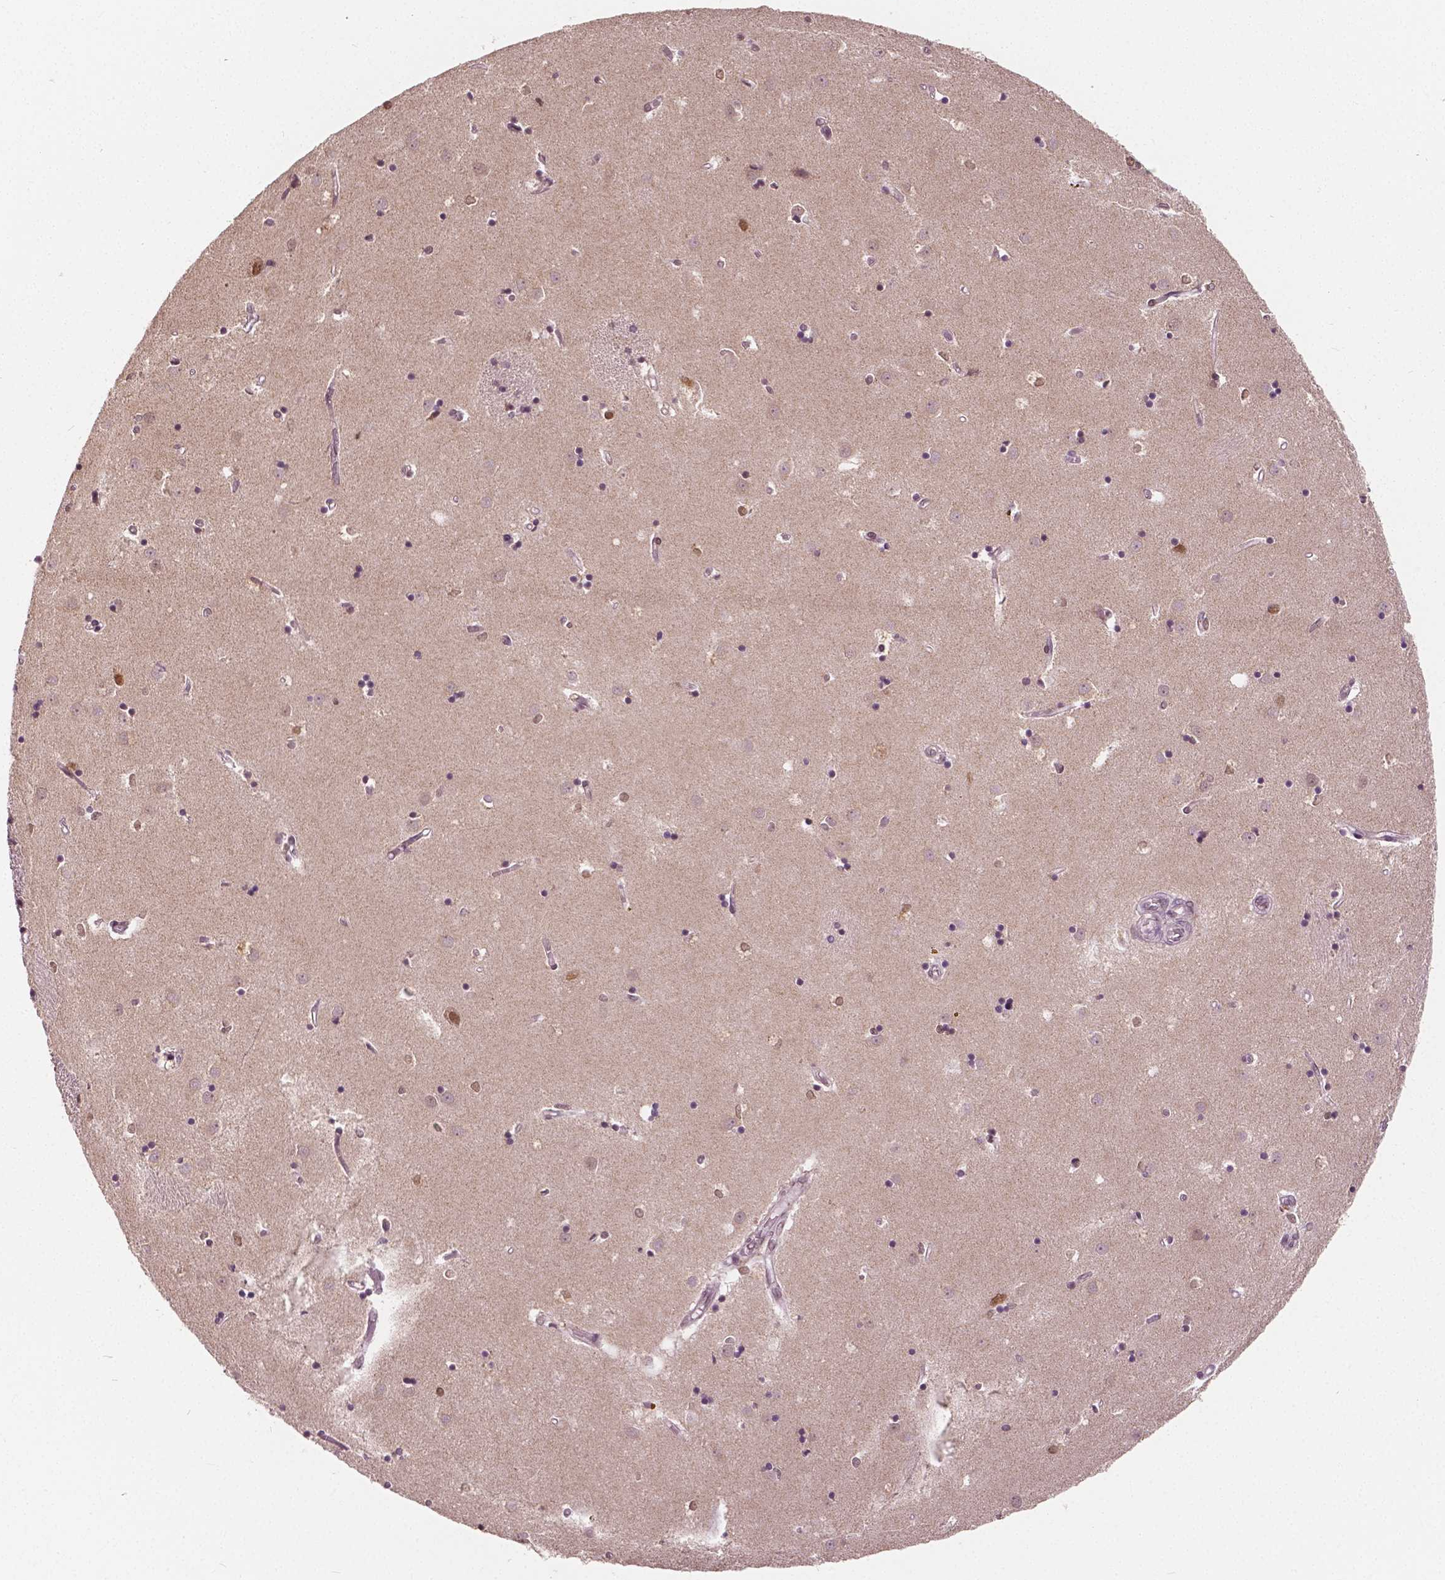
{"staining": {"intensity": "negative", "quantity": "none", "location": "none"}, "tissue": "caudate", "cell_type": "Glial cells", "image_type": "normal", "snomed": [{"axis": "morphology", "description": "Normal tissue, NOS"}, {"axis": "topography", "description": "Lateral ventricle wall"}], "caption": "IHC of benign caudate exhibits no expression in glial cells.", "gene": "HMBOX1", "patient": {"sex": "male", "age": 54}}